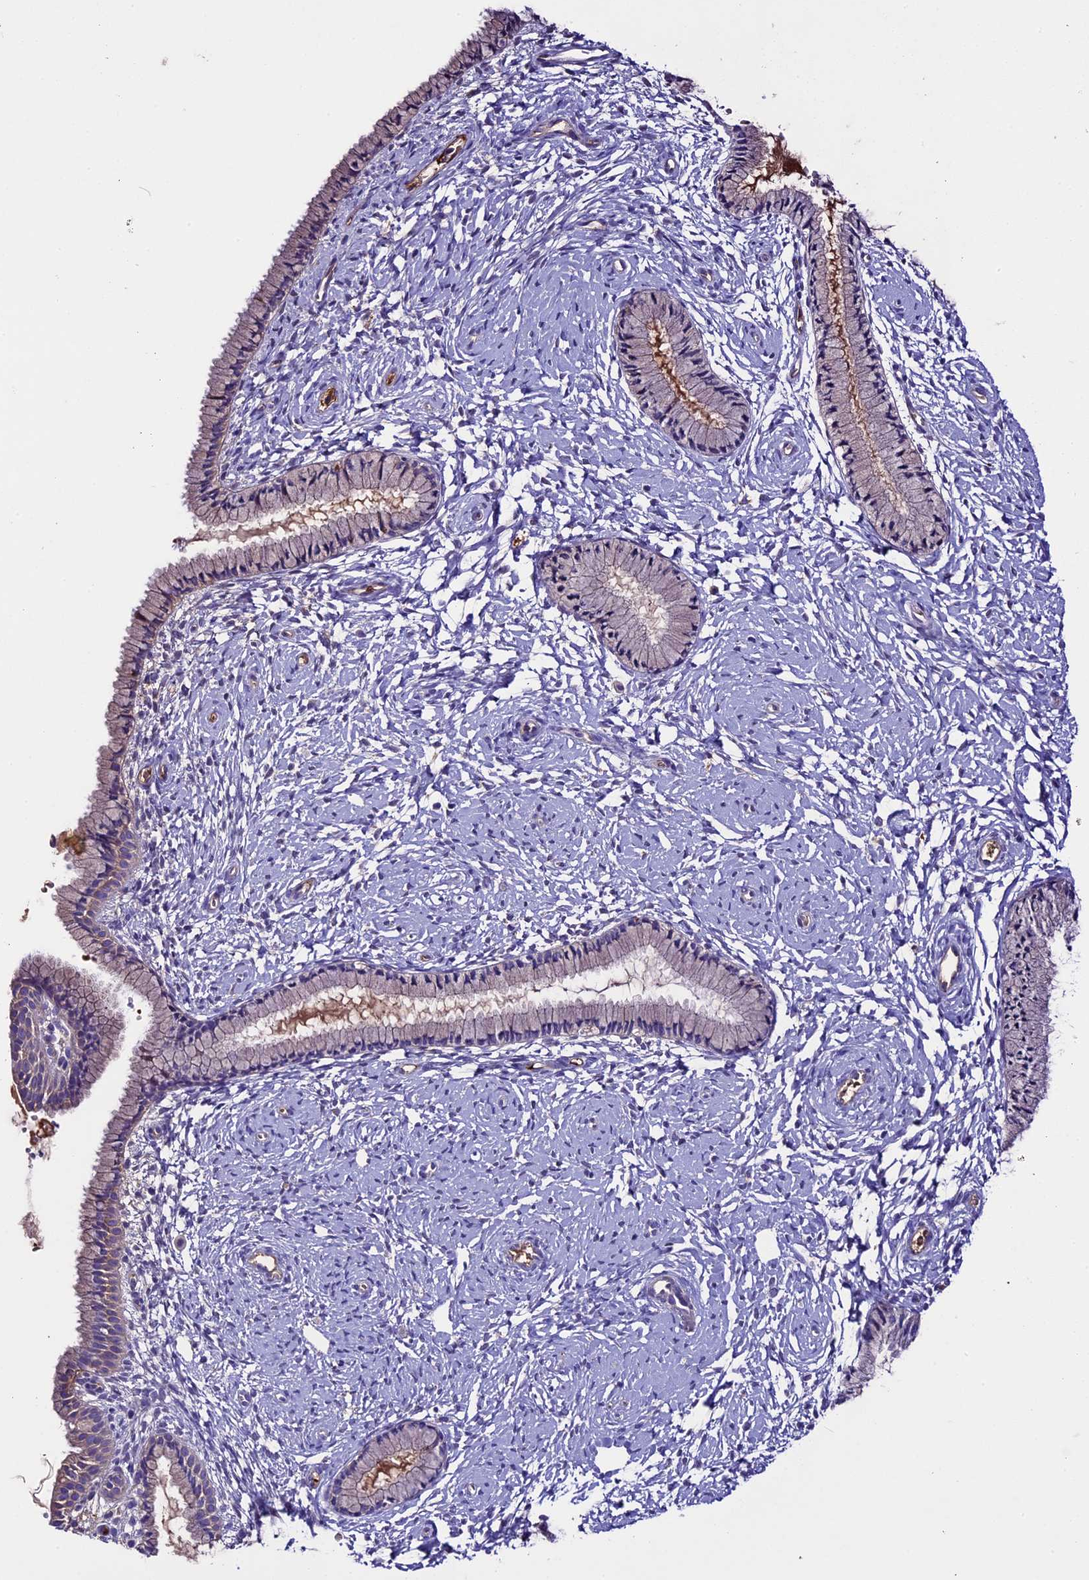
{"staining": {"intensity": "weak", "quantity": "<25%", "location": "cytoplasmic/membranous"}, "tissue": "cervix", "cell_type": "Glandular cells", "image_type": "normal", "snomed": [{"axis": "morphology", "description": "Normal tissue, NOS"}, {"axis": "topography", "description": "Cervix"}], "caption": "Immunohistochemistry (IHC) of normal cervix shows no expression in glandular cells.", "gene": "TCP11L2", "patient": {"sex": "female", "age": 33}}